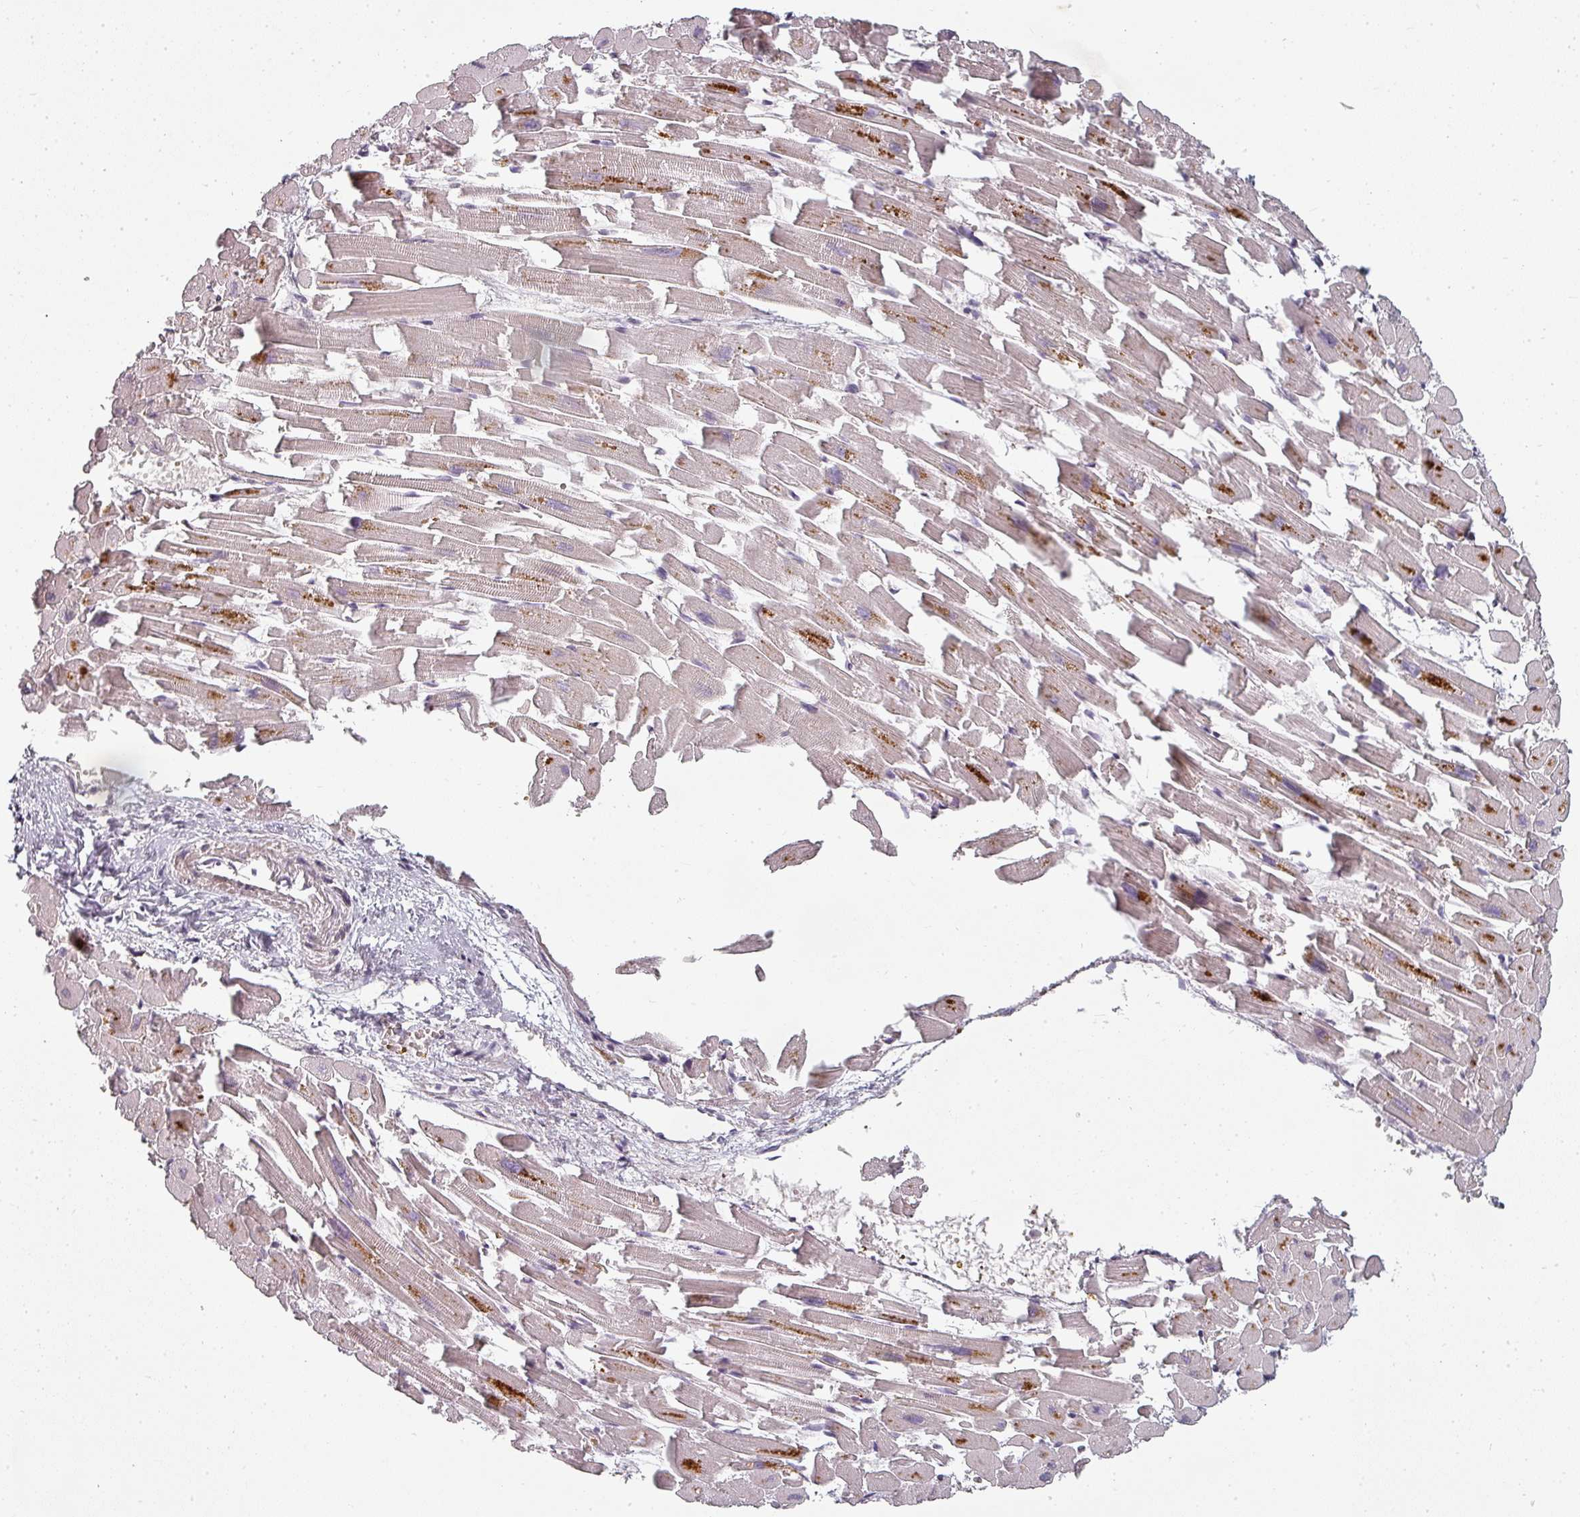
{"staining": {"intensity": "moderate", "quantity": "<25%", "location": "cytoplasmic/membranous"}, "tissue": "heart muscle", "cell_type": "Cardiomyocytes", "image_type": "normal", "snomed": [{"axis": "morphology", "description": "Normal tissue, NOS"}, {"axis": "topography", "description": "Heart"}], "caption": "Immunohistochemical staining of normal human heart muscle reveals <25% levels of moderate cytoplasmic/membranous protein positivity in about <25% of cardiomyocytes.", "gene": "CLIC1", "patient": {"sex": "female", "age": 64}}